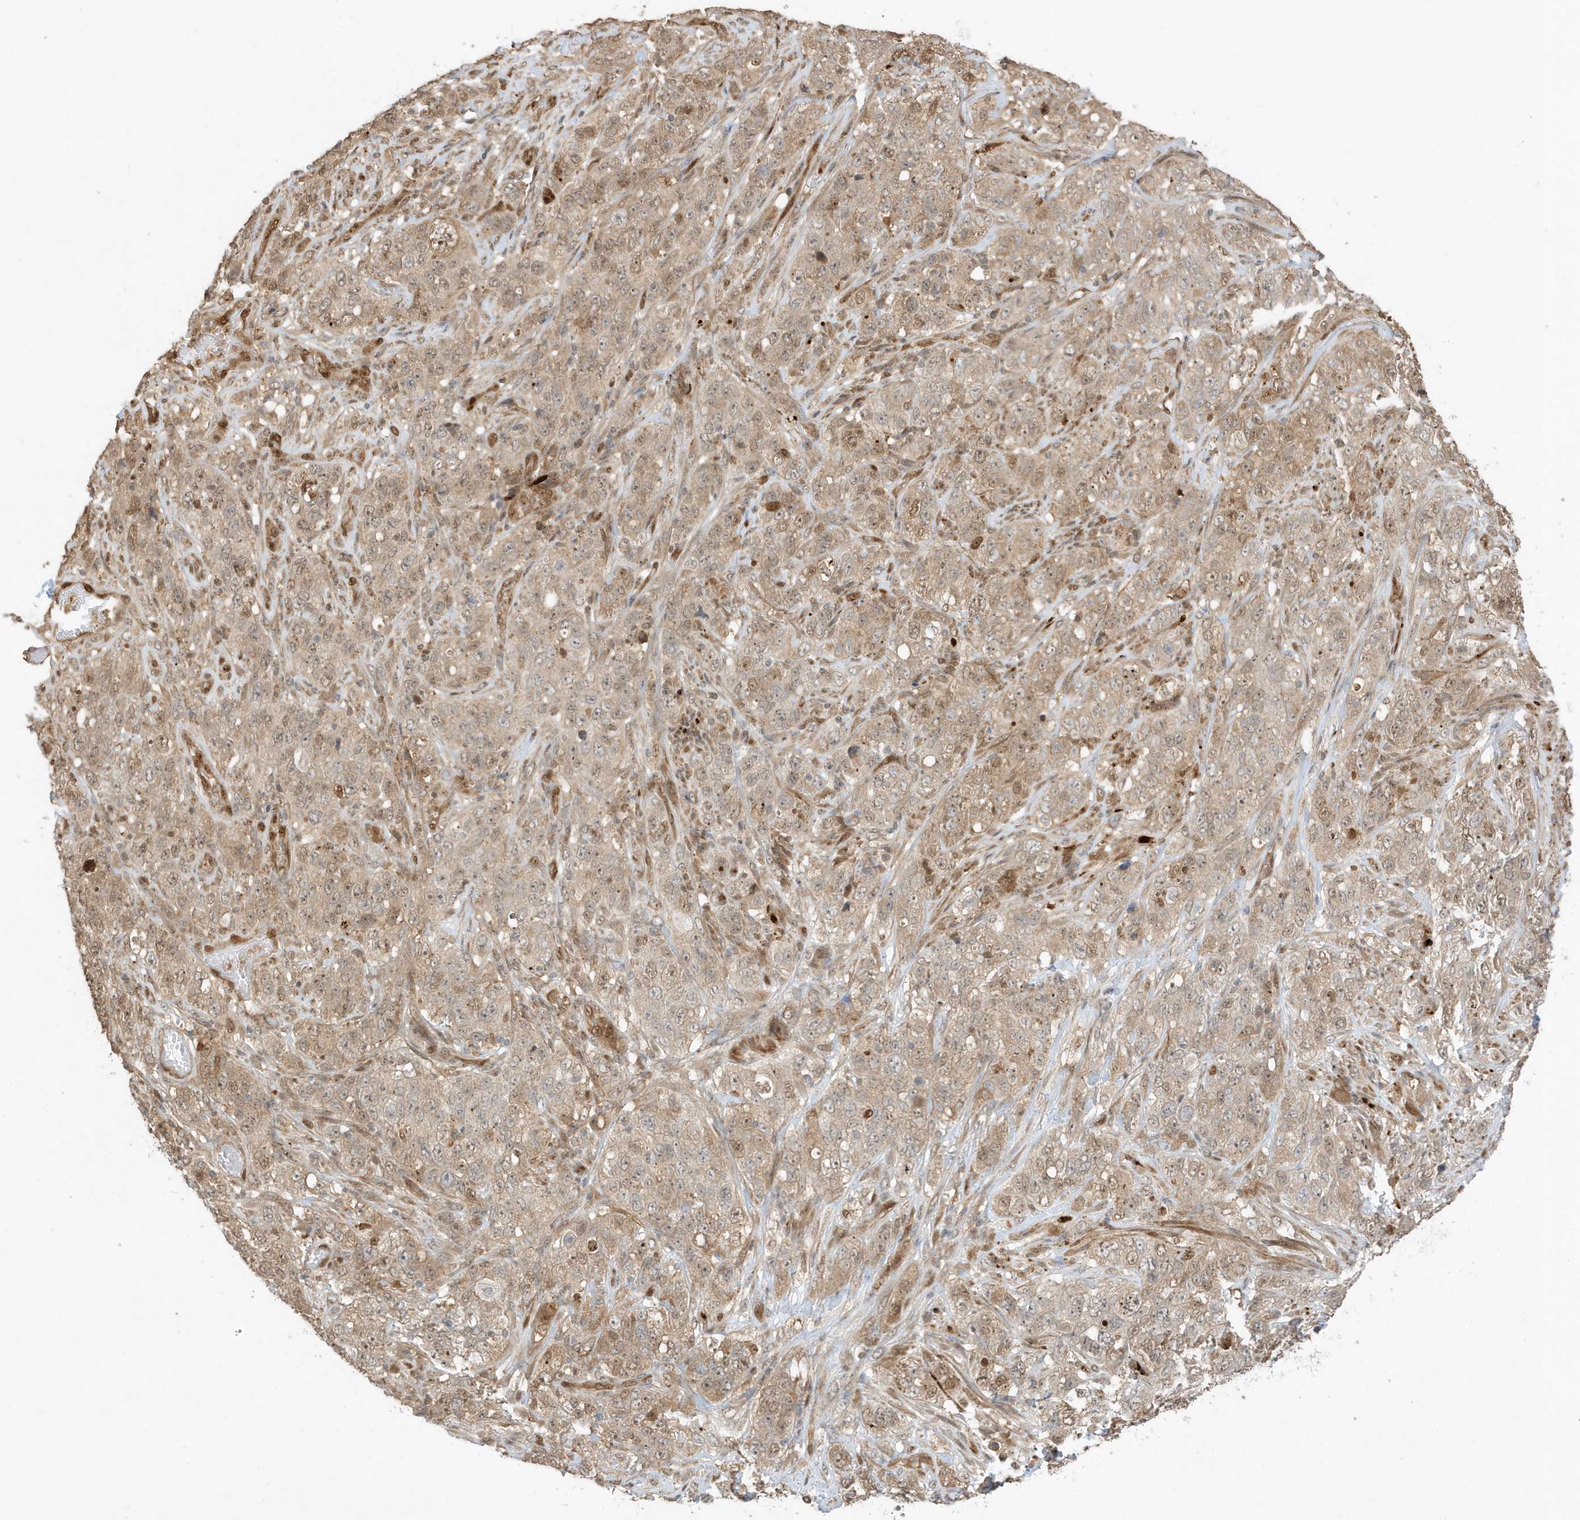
{"staining": {"intensity": "weak", "quantity": ">75%", "location": "cytoplasmic/membranous"}, "tissue": "stomach cancer", "cell_type": "Tumor cells", "image_type": "cancer", "snomed": [{"axis": "morphology", "description": "Adenocarcinoma, NOS"}, {"axis": "topography", "description": "Stomach"}], "caption": "Adenocarcinoma (stomach) stained with a brown dye exhibits weak cytoplasmic/membranous positive expression in approximately >75% of tumor cells.", "gene": "ZBTB41", "patient": {"sex": "male", "age": 48}}